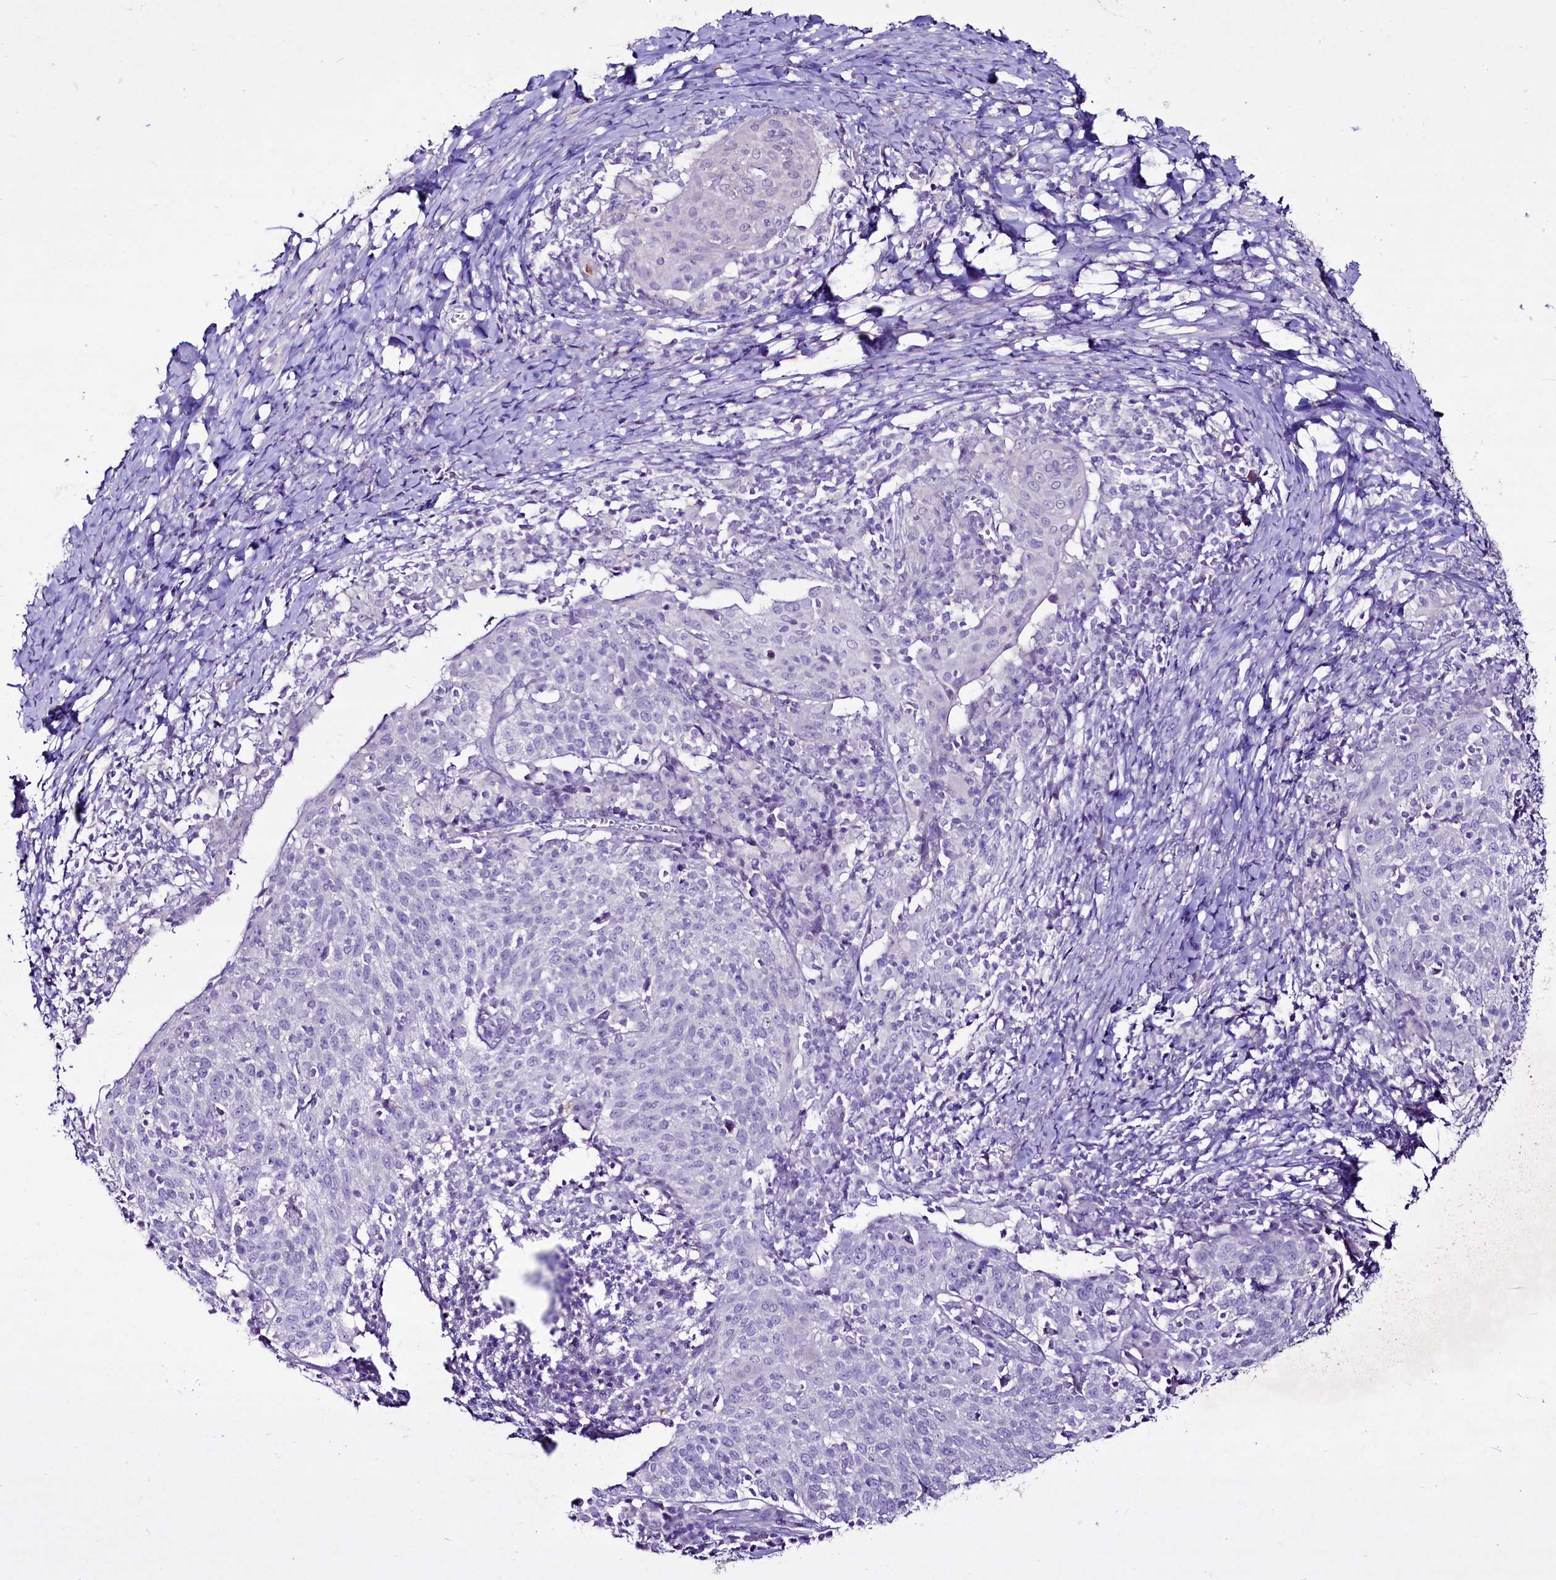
{"staining": {"intensity": "negative", "quantity": "none", "location": "none"}, "tissue": "cervical cancer", "cell_type": "Tumor cells", "image_type": "cancer", "snomed": [{"axis": "morphology", "description": "Squamous cell carcinoma, NOS"}, {"axis": "topography", "description": "Cervix"}], "caption": "This is a histopathology image of immunohistochemistry (IHC) staining of cervical cancer (squamous cell carcinoma), which shows no positivity in tumor cells.", "gene": "FAM209B", "patient": {"sex": "female", "age": 52}}